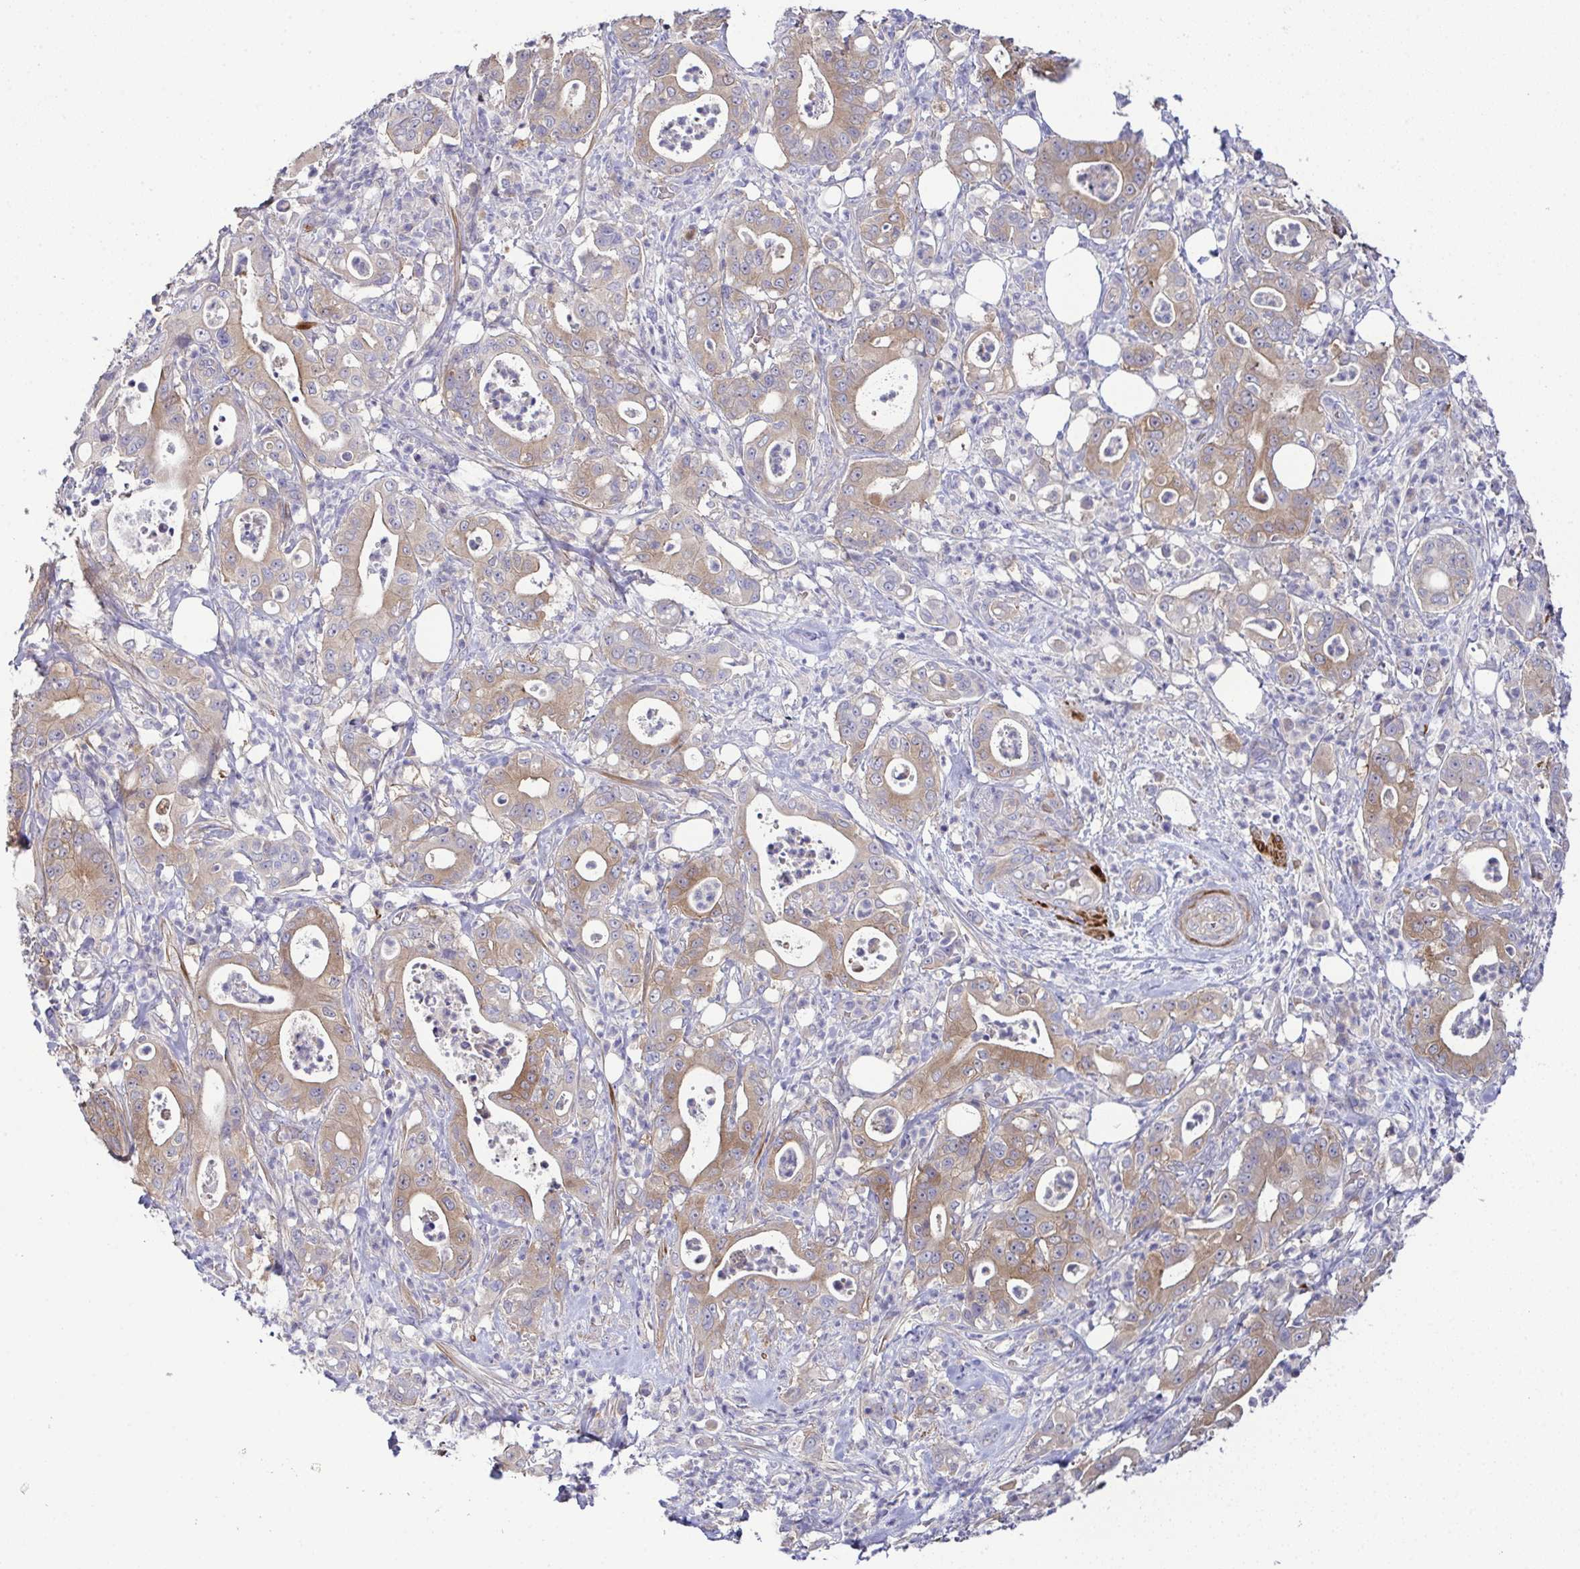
{"staining": {"intensity": "moderate", "quantity": ">75%", "location": "cytoplasmic/membranous"}, "tissue": "pancreatic cancer", "cell_type": "Tumor cells", "image_type": "cancer", "snomed": [{"axis": "morphology", "description": "Adenocarcinoma, NOS"}, {"axis": "topography", "description": "Pancreas"}], "caption": "High-magnification brightfield microscopy of adenocarcinoma (pancreatic) stained with DAB (brown) and counterstained with hematoxylin (blue). tumor cells exhibit moderate cytoplasmic/membranous expression is present in approximately>75% of cells. (brown staining indicates protein expression, while blue staining denotes nuclei).", "gene": "CFAP97D1", "patient": {"sex": "male", "age": 71}}